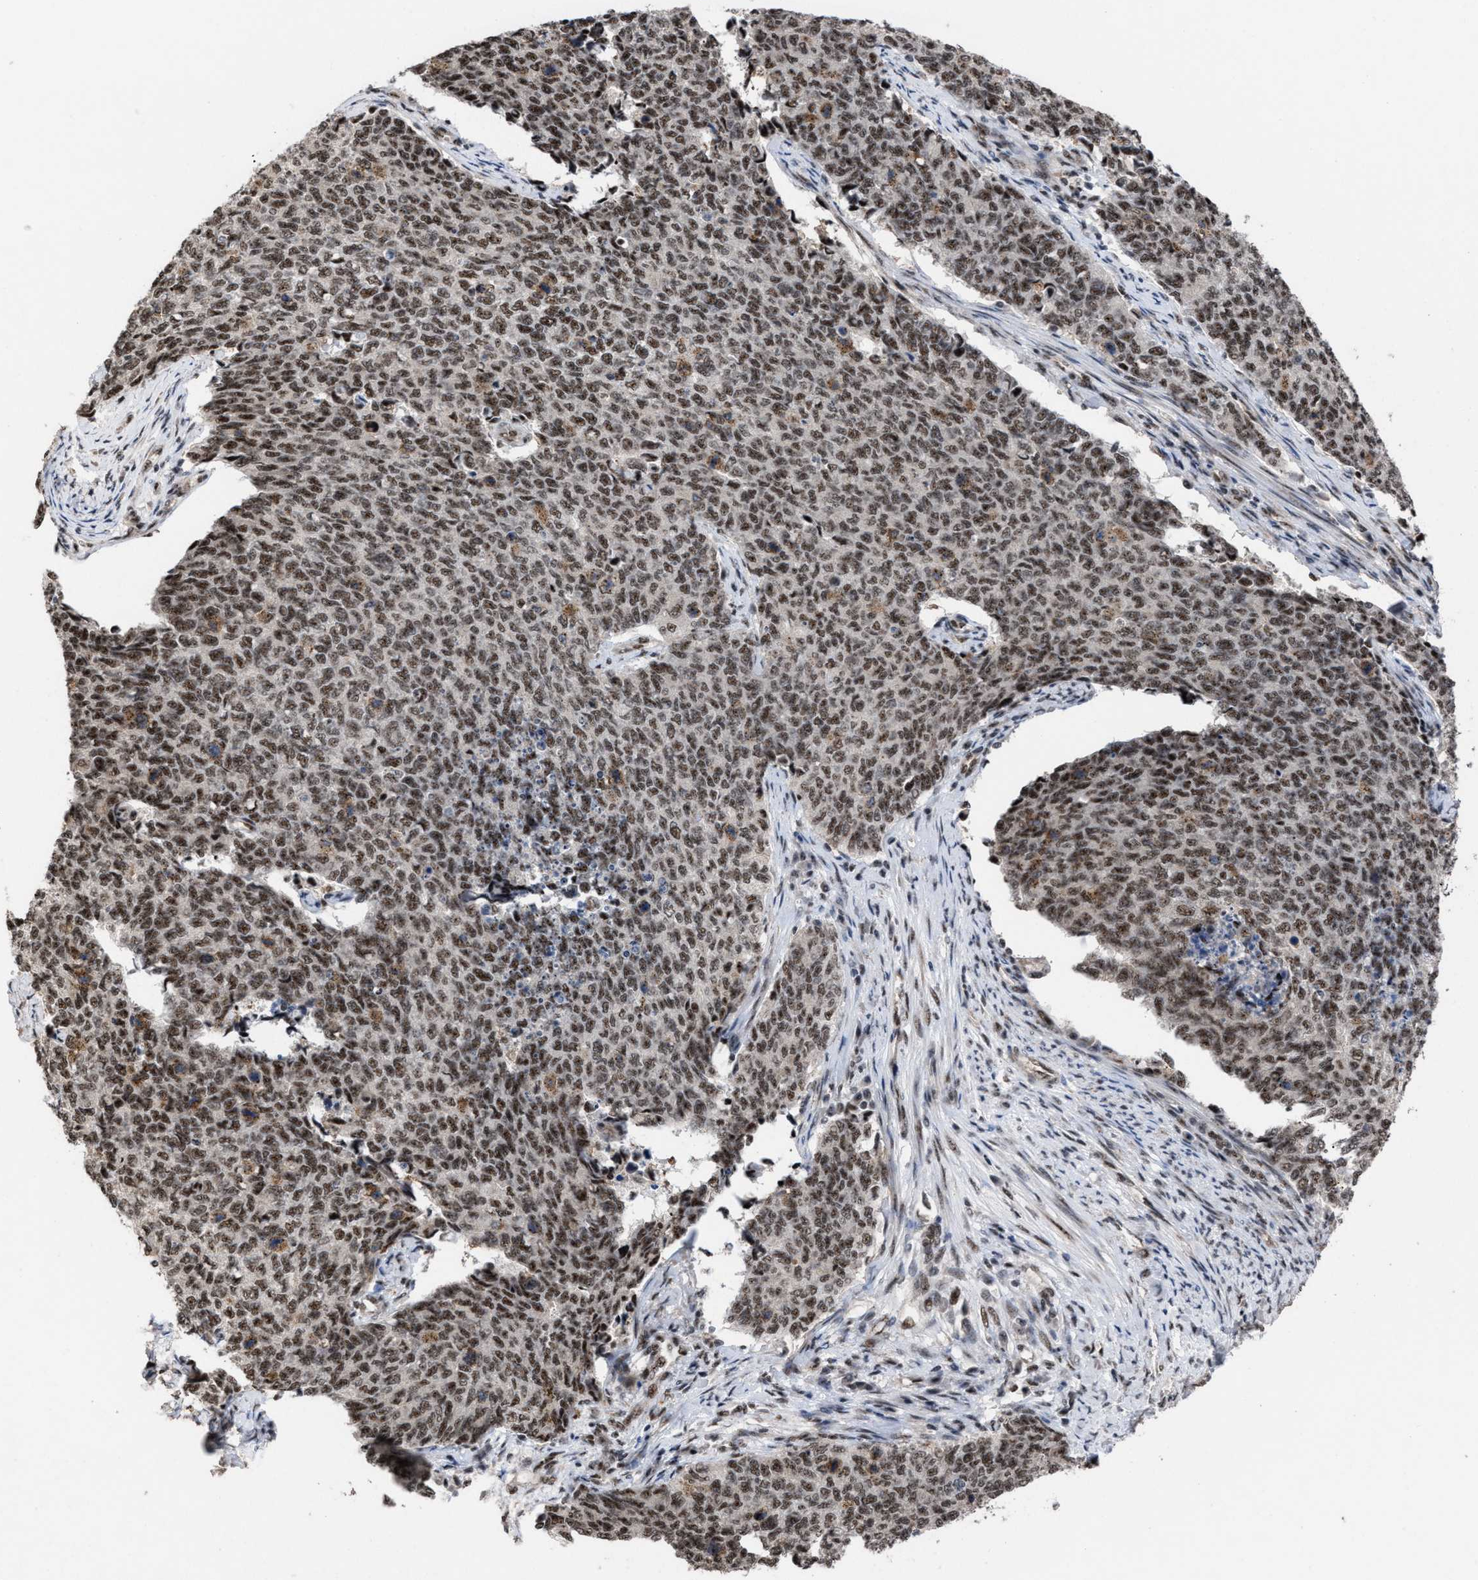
{"staining": {"intensity": "strong", "quantity": ">75%", "location": "nuclear"}, "tissue": "cervical cancer", "cell_type": "Tumor cells", "image_type": "cancer", "snomed": [{"axis": "morphology", "description": "Squamous cell carcinoma, NOS"}, {"axis": "topography", "description": "Cervix"}], "caption": "Squamous cell carcinoma (cervical) tissue reveals strong nuclear positivity in about >75% of tumor cells, visualized by immunohistochemistry.", "gene": "EIF4A3", "patient": {"sex": "female", "age": 63}}